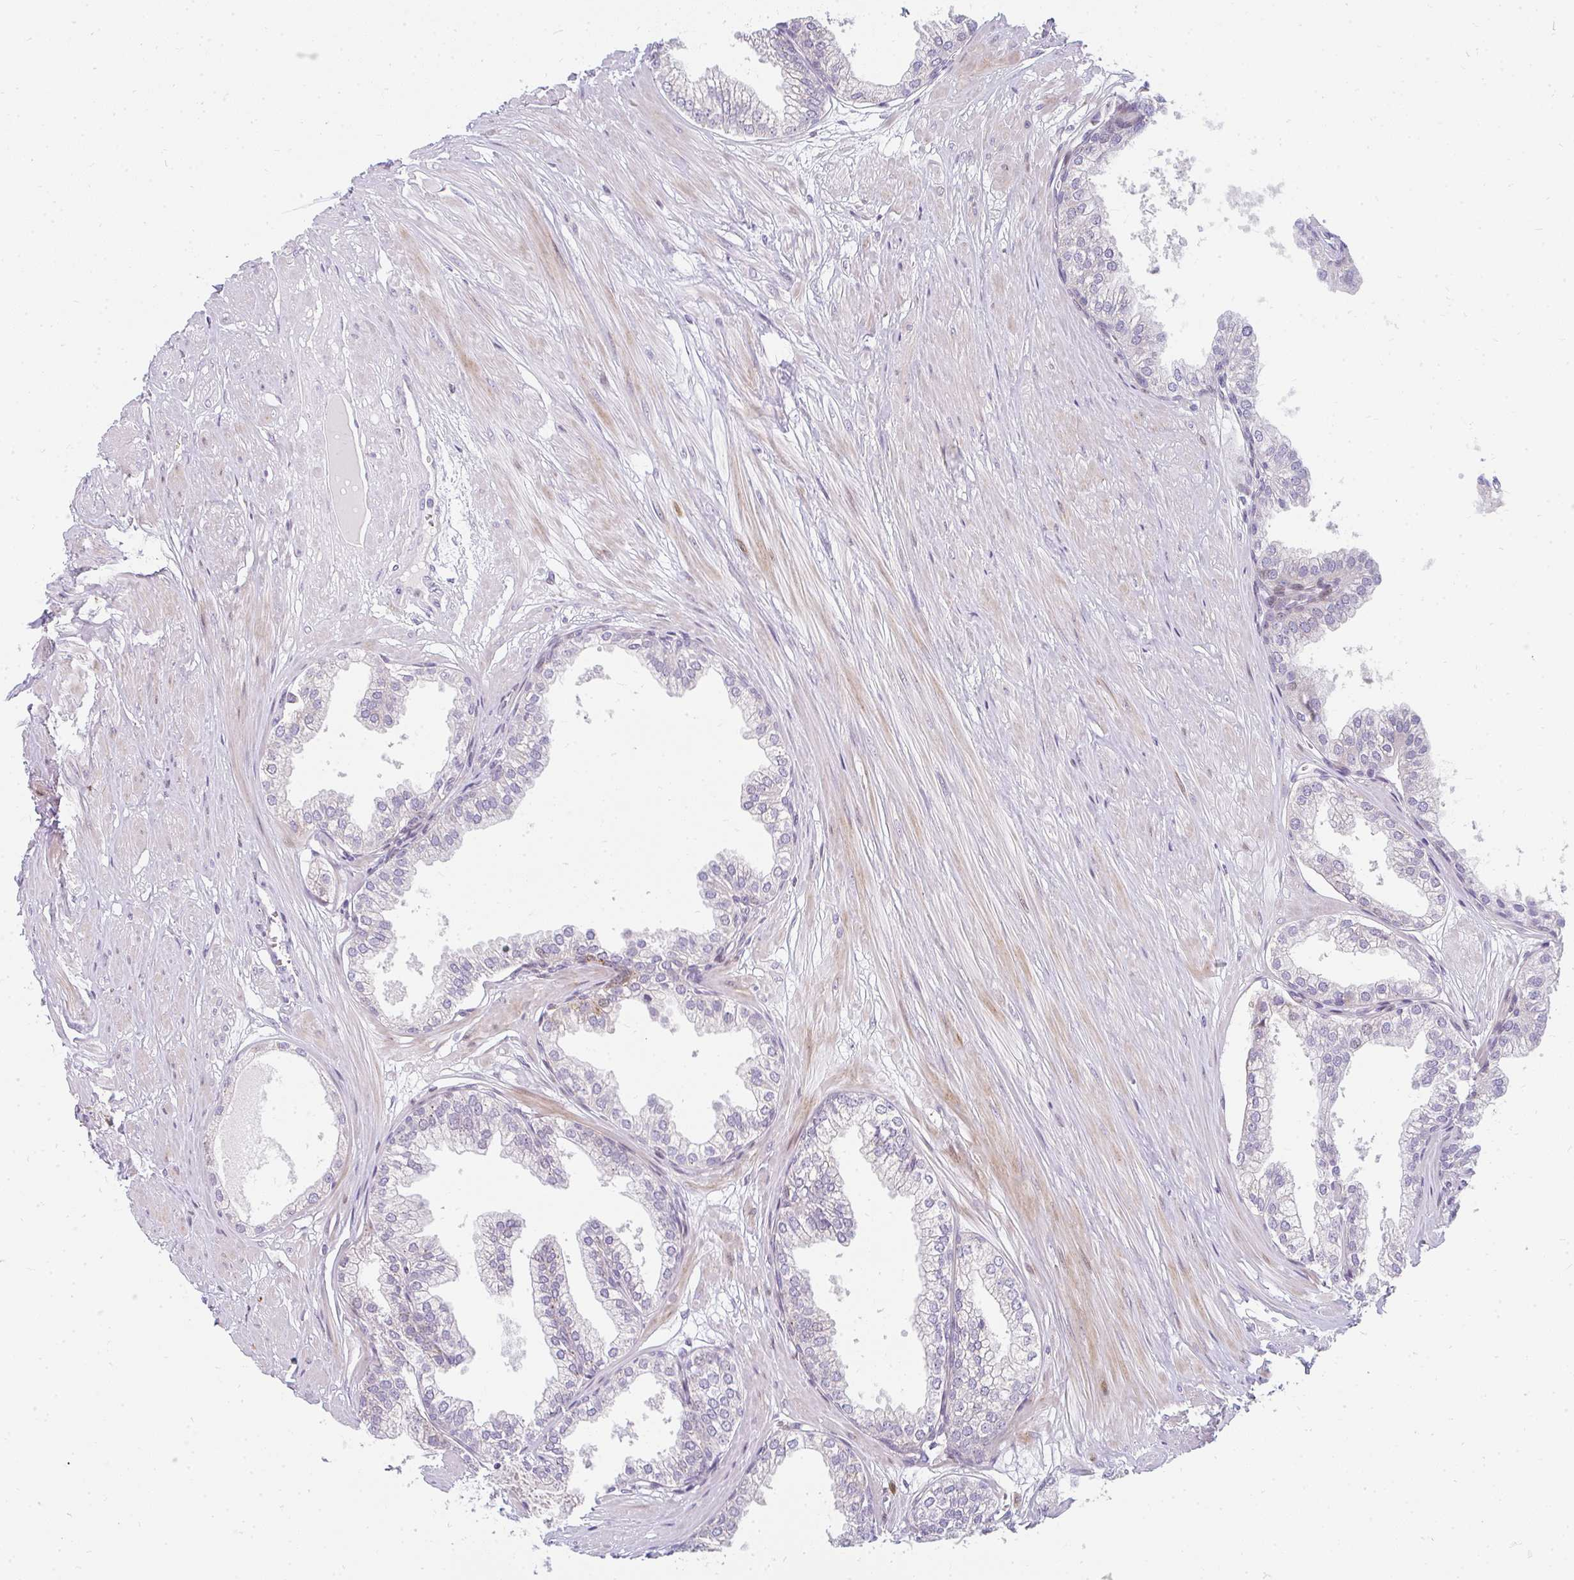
{"staining": {"intensity": "negative", "quantity": "none", "location": "none"}, "tissue": "prostate", "cell_type": "Glandular cells", "image_type": "normal", "snomed": [{"axis": "morphology", "description": "Normal tissue, NOS"}, {"axis": "topography", "description": "Prostate"}, {"axis": "topography", "description": "Peripheral nerve tissue"}], "caption": "DAB (3,3'-diaminobenzidine) immunohistochemical staining of unremarkable prostate displays no significant positivity in glandular cells.", "gene": "PLA2G5", "patient": {"sex": "male", "age": 55}}